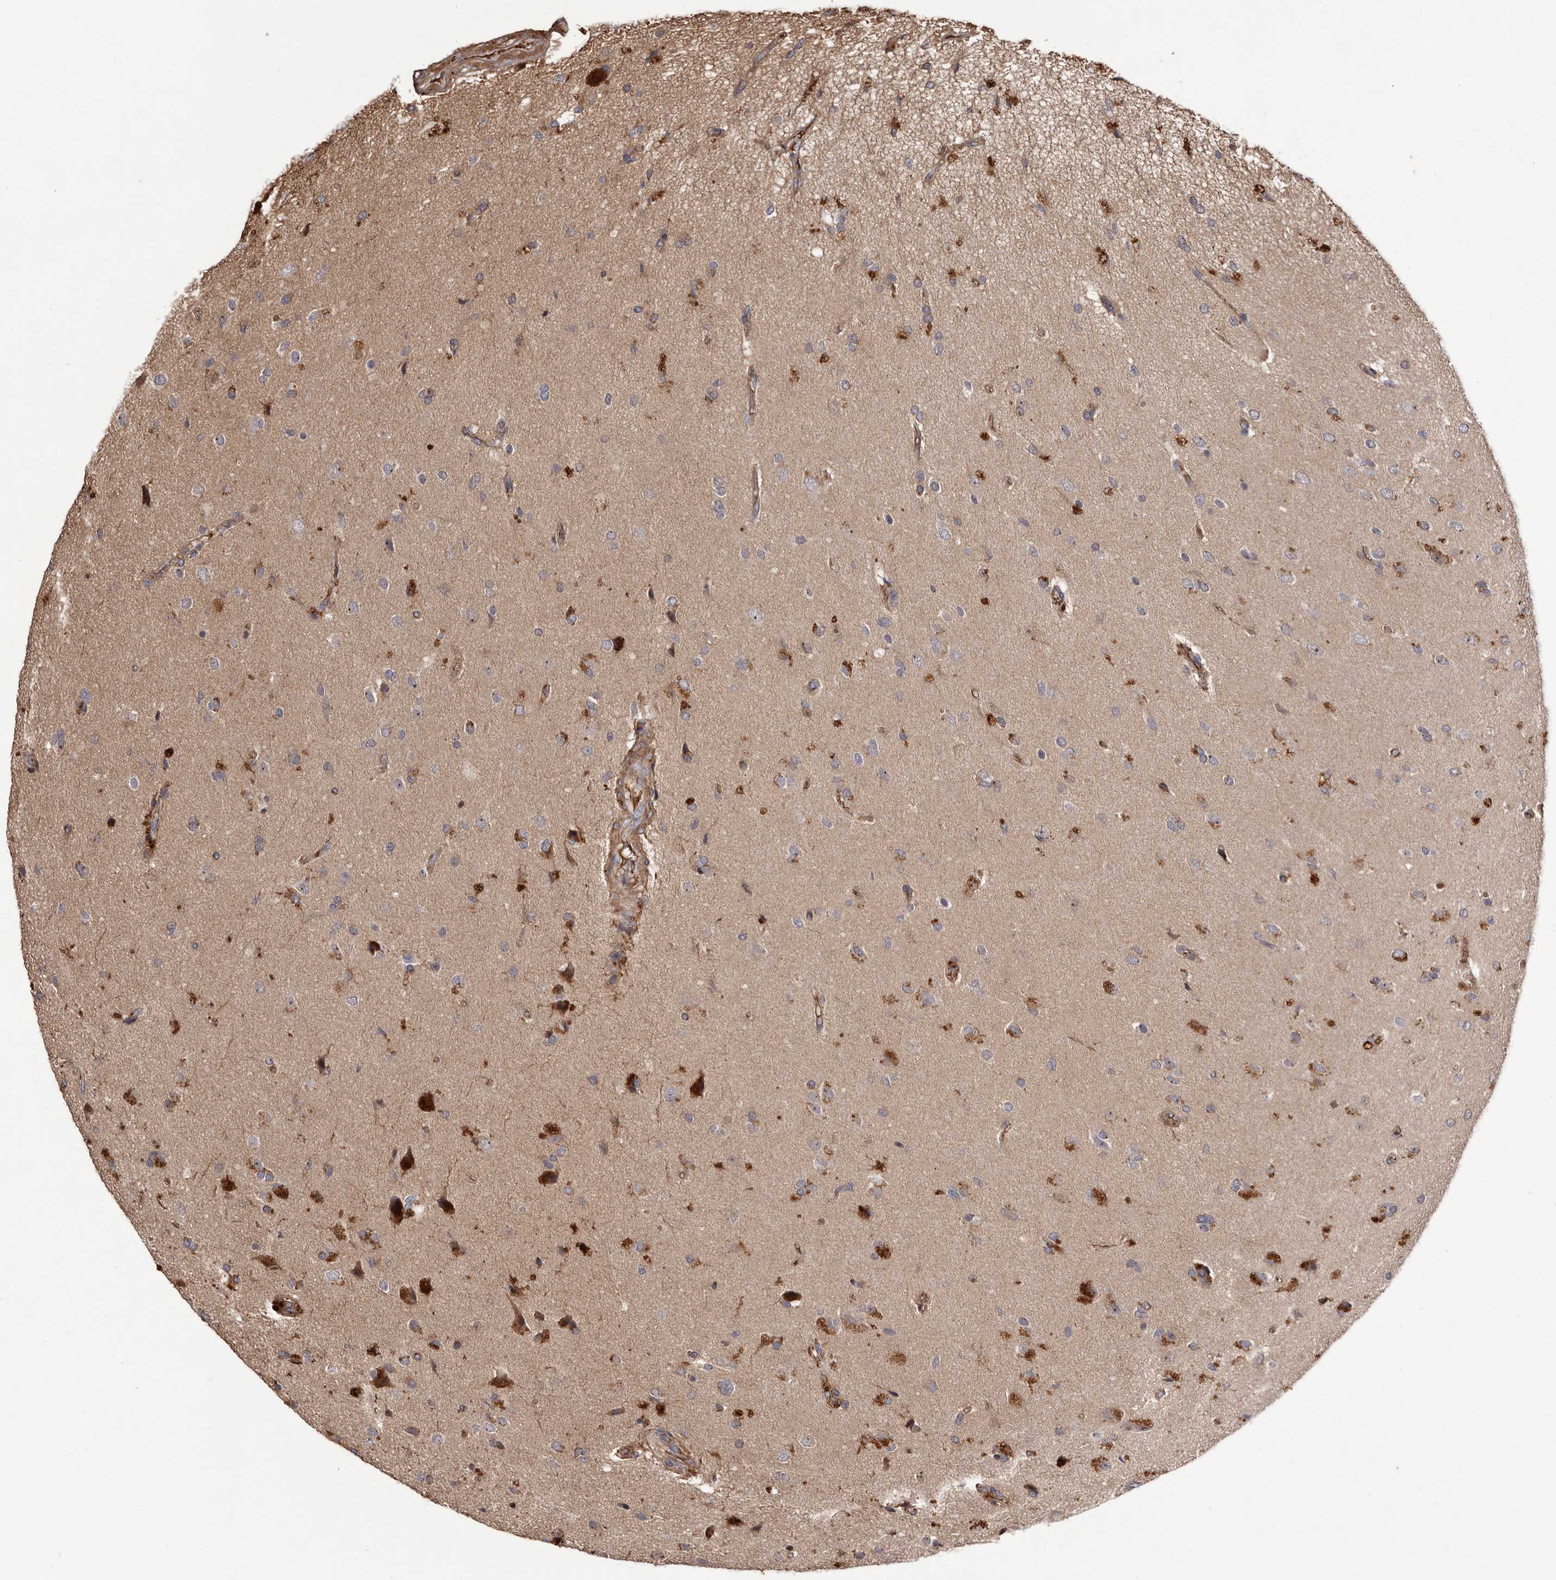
{"staining": {"intensity": "moderate", "quantity": "<25%", "location": "cytoplasmic/membranous"}, "tissue": "glioma", "cell_type": "Tumor cells", "image_type": "cancer", "snomed": [{"axis": "morphology", "description": "Glioma, malignant, High grade"}, {"axis": "topography", "description": "Brain"}], "caption": "Immunohistochemistry of malignant high-grade glioma exhibits low levels of moderate cytoplasmic/membranous positivity in about <25% of tumor cells.", "gene": "CYP1B1", "patient": {"sex": "male", "age": 72}}